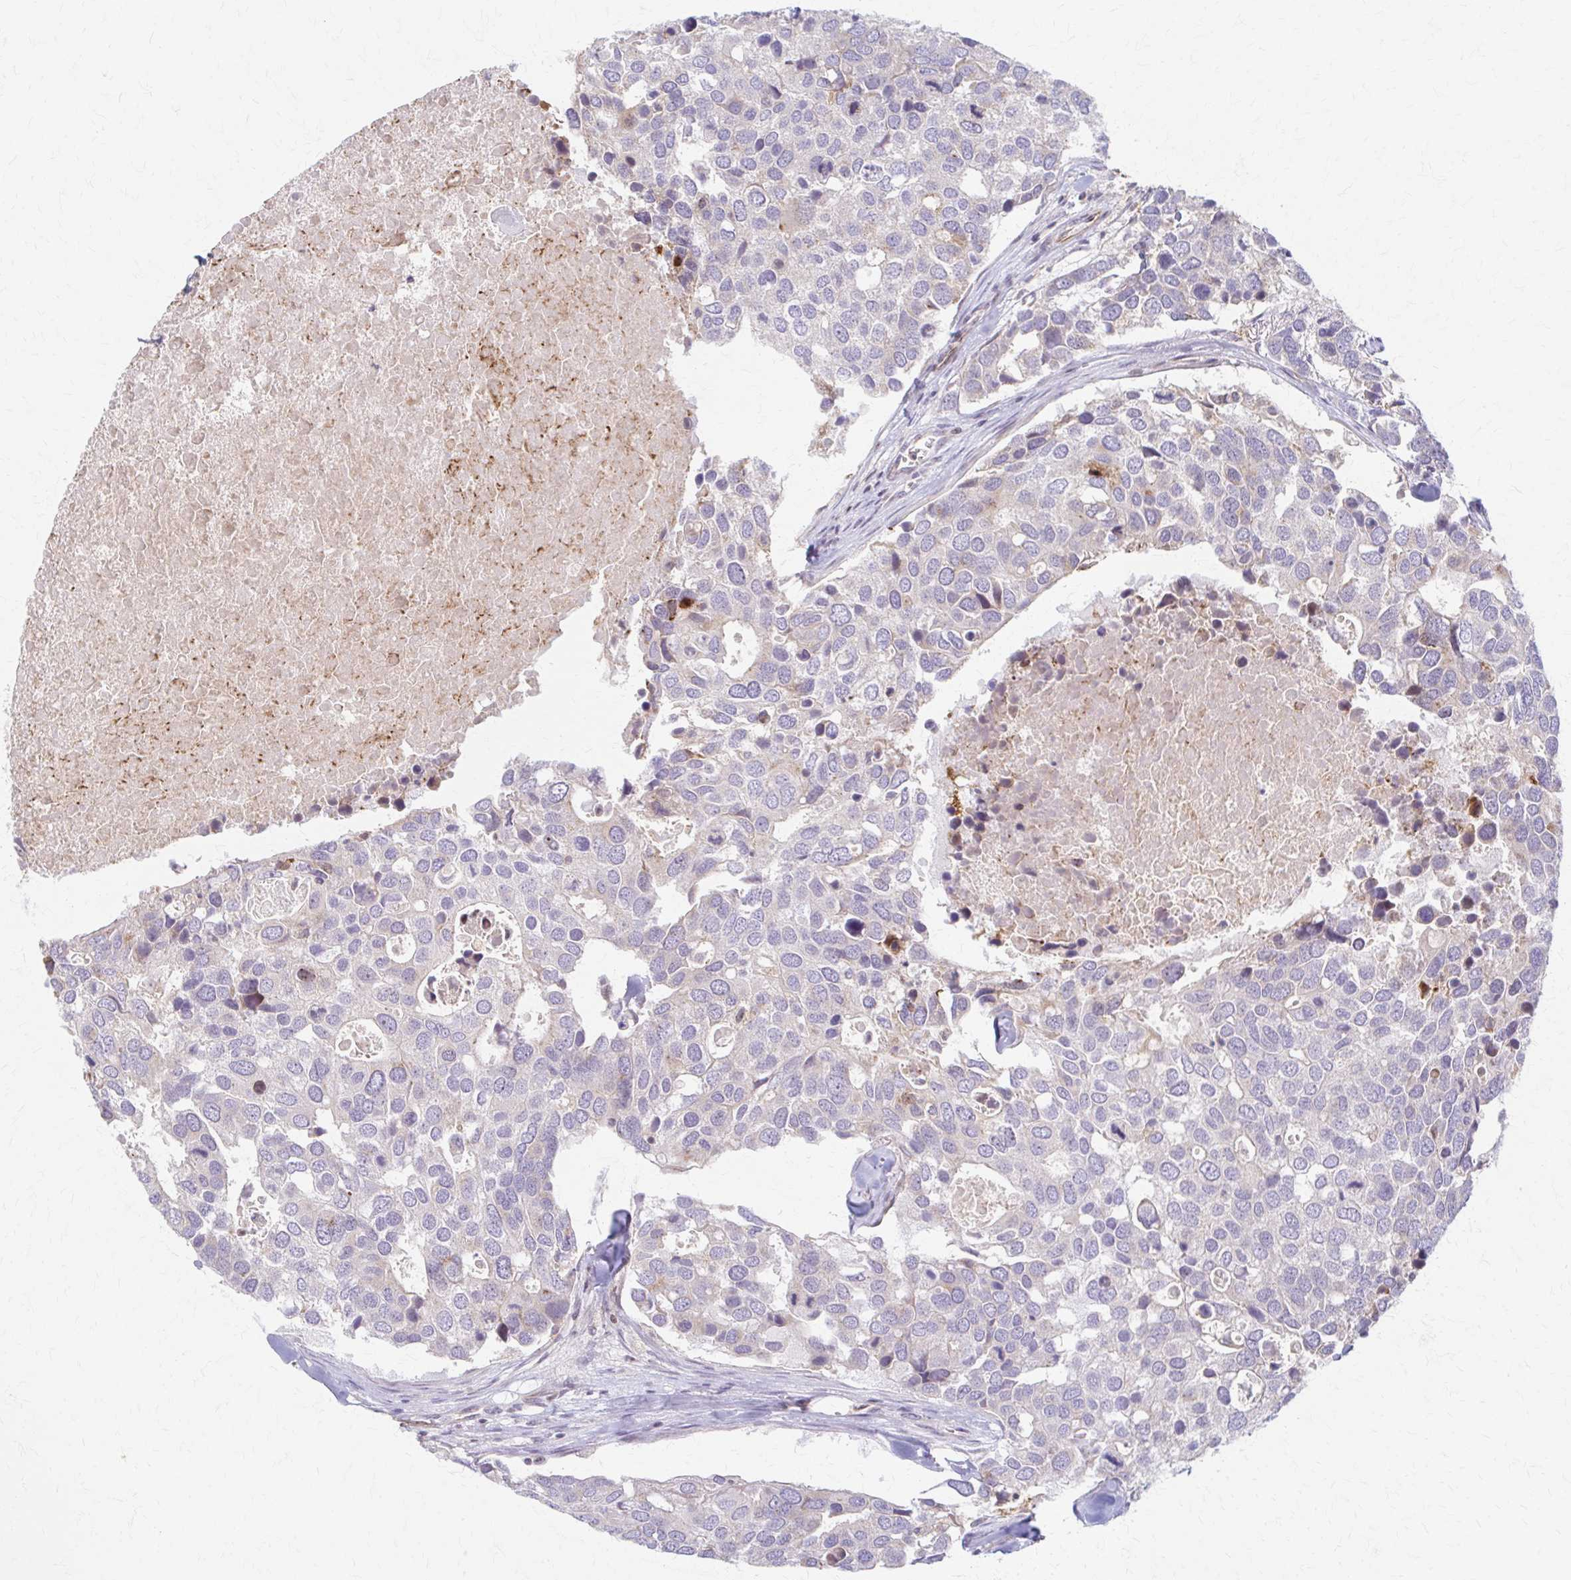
{"staining": {"intensity": "weak", "quantity": "<25%", "location": "cytoplasmic/membranous"}, "tissue": "breast cancer", "cell_type": "Tumor cells", "image_type": "cancer", "snomed": [{"axis": "morphology", "description": "Duct carcinoma"}, {"axis": "topography", "description": "Breast"}], "caption": "Tumor cells show no significant protein expression in invasive ductal carcinoma (breast). Brightfield microscopy of immunohistochemistry (IHC) stained with DAB (brown) and hematoxylin (blue), captured at high magnification.", "gene": "ARHGAP35", "patient": {"sex": "female", "age": 83}}